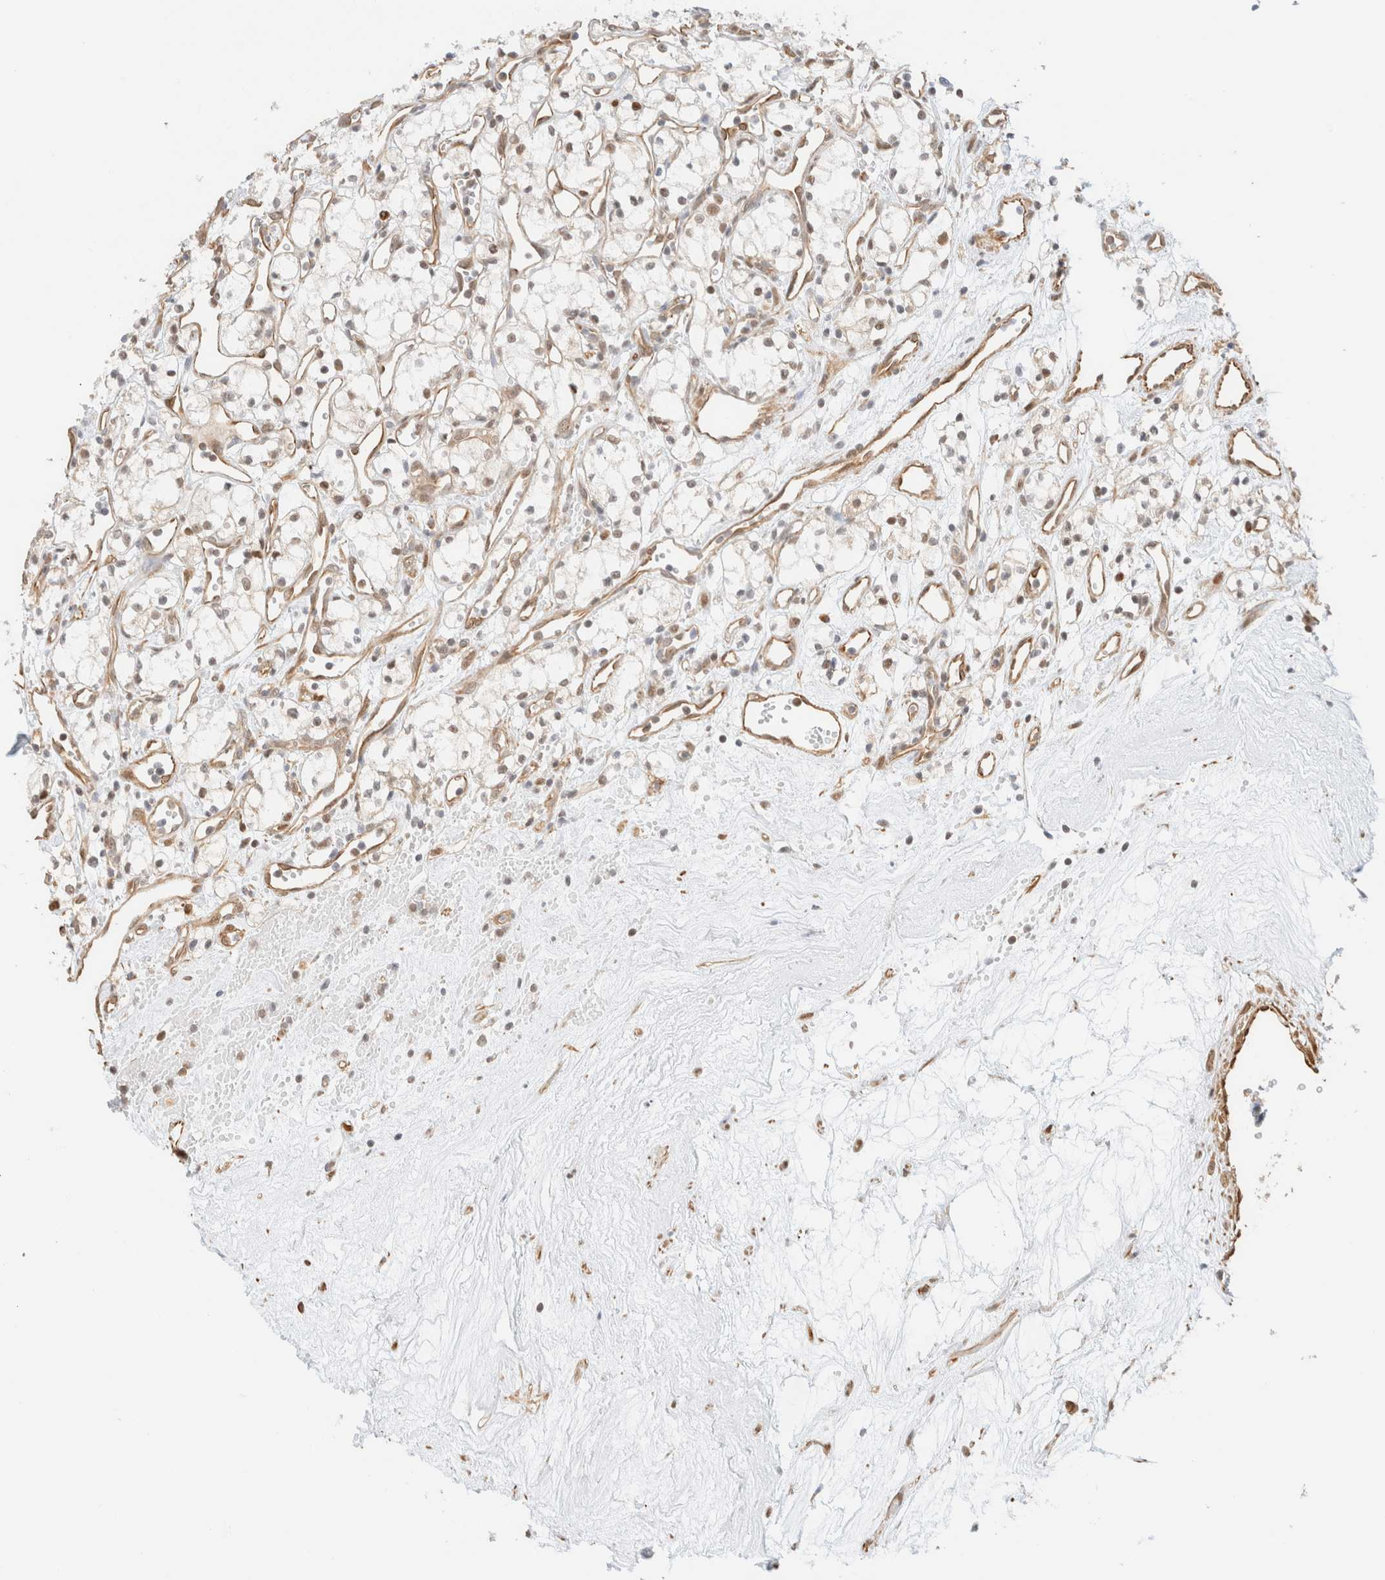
{"staining": {"intensity": "weak", "quantity": ">75%", "location": "nuclear"}, "tissue": "renal cancer", "cell_type": "Tumor cells", "image_type": "cancer", "snomed": [{"axis": "morphology", "description": "Adenocarcinoma, NOS"}, {"axis": "topography", "description": "Kidney"}], "caption": "Immunohistochemical staining of human renal adenocarcinoma demonstrates low levels of weak nuclear protein positivity in approximately >75% of tumor cells.", "gene": "ARID5A", "patient": {"sex": "male", "age": 59}}